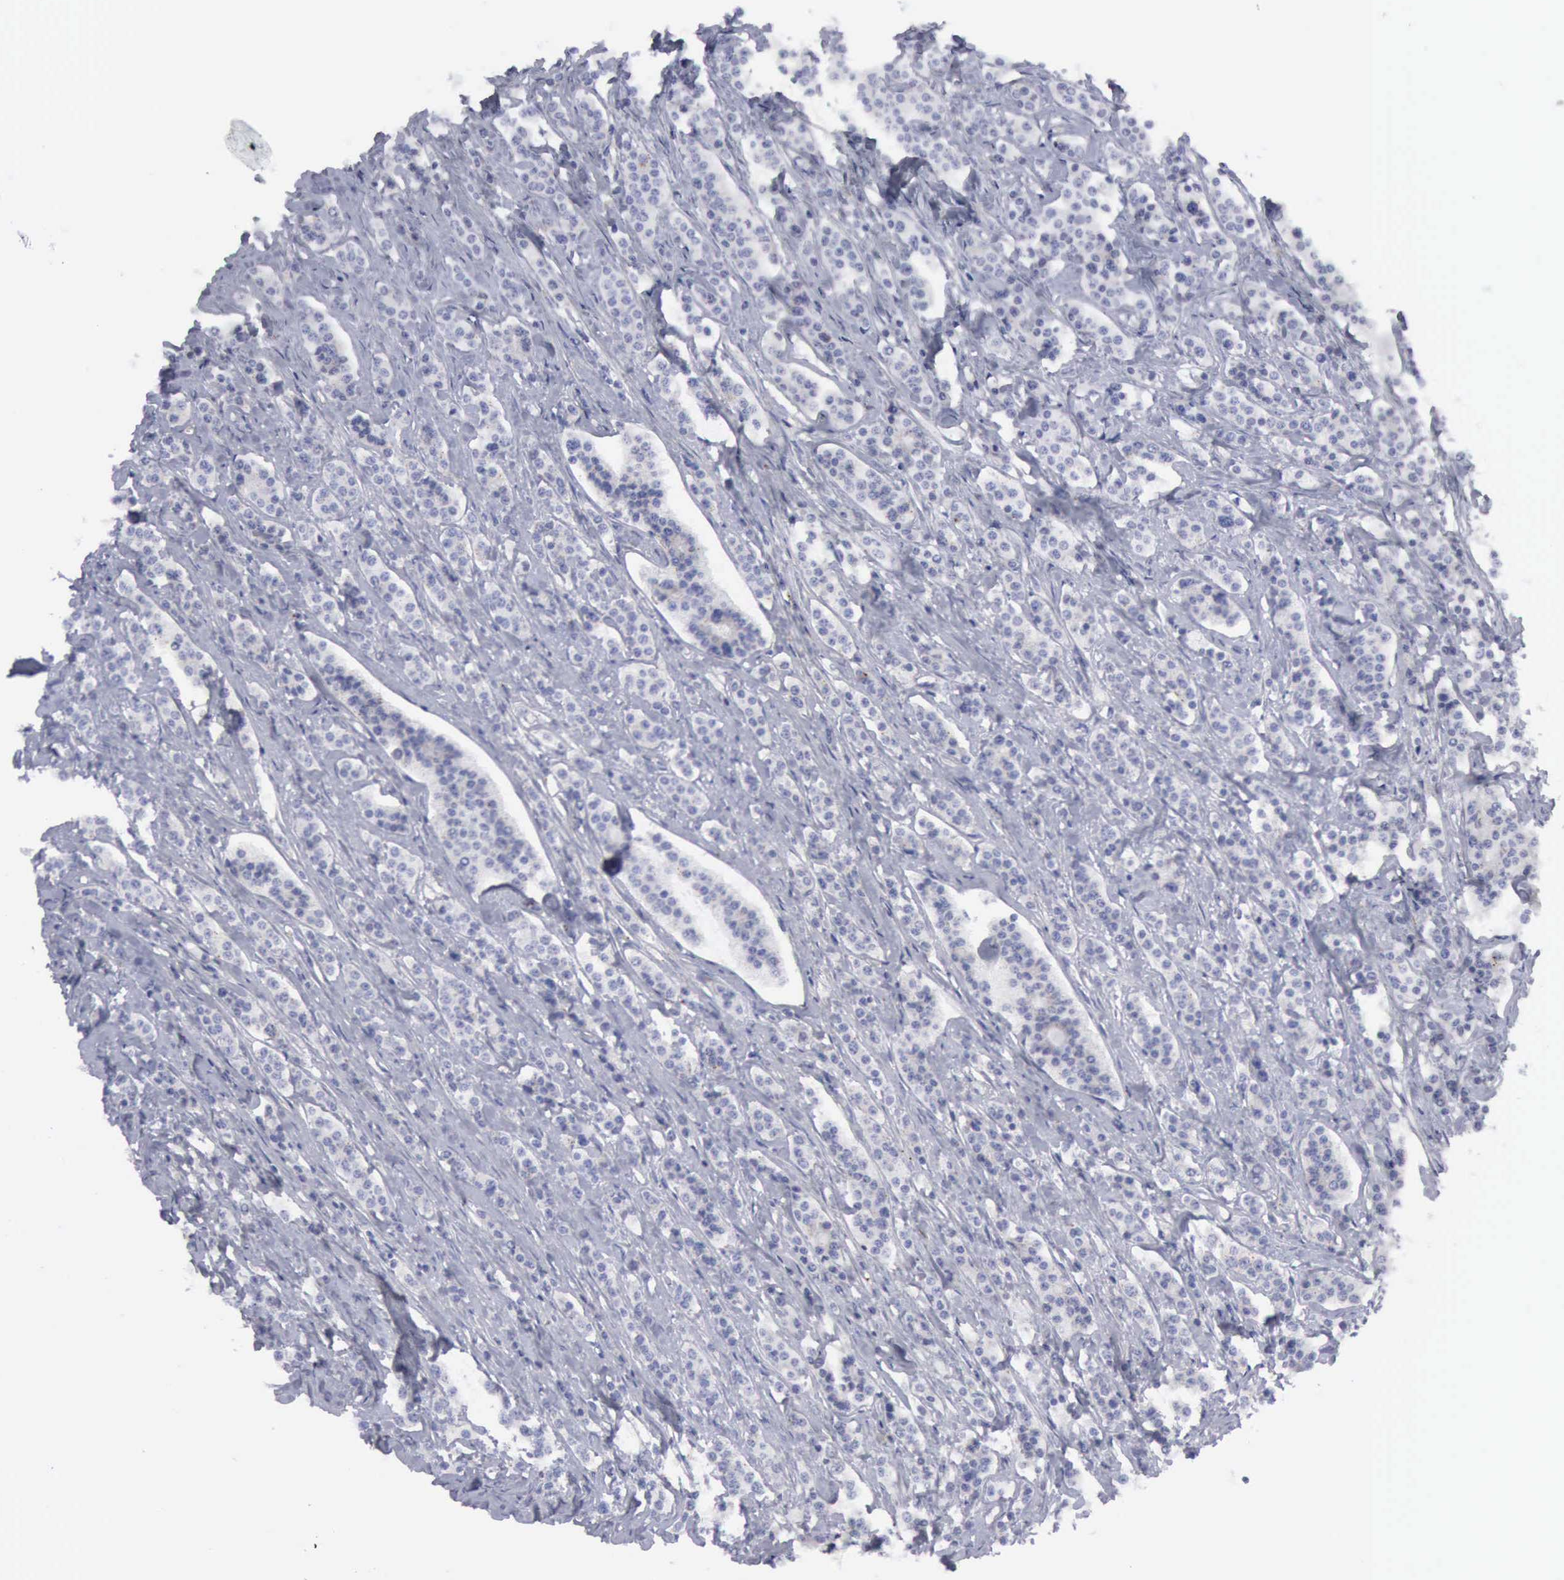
{"staining": {"intensity": "negative", "quantity": "none", "location": "none"}, "tissue": "carcinoid", "cell_type": "Tumor cells", "image_type": "cancer", "snomed": [{"axis": "morphology", "description": "Carcinoid, malignant, NOS"}, {"axis": "topography", "description": "Small intestine"}], "caption": "Immunohistochemical staining of human carcinoid (malignant) displays no significant expression in tumor cells.", "gene": "CTSS", "patient": {"sex": "male", "age": 63}}